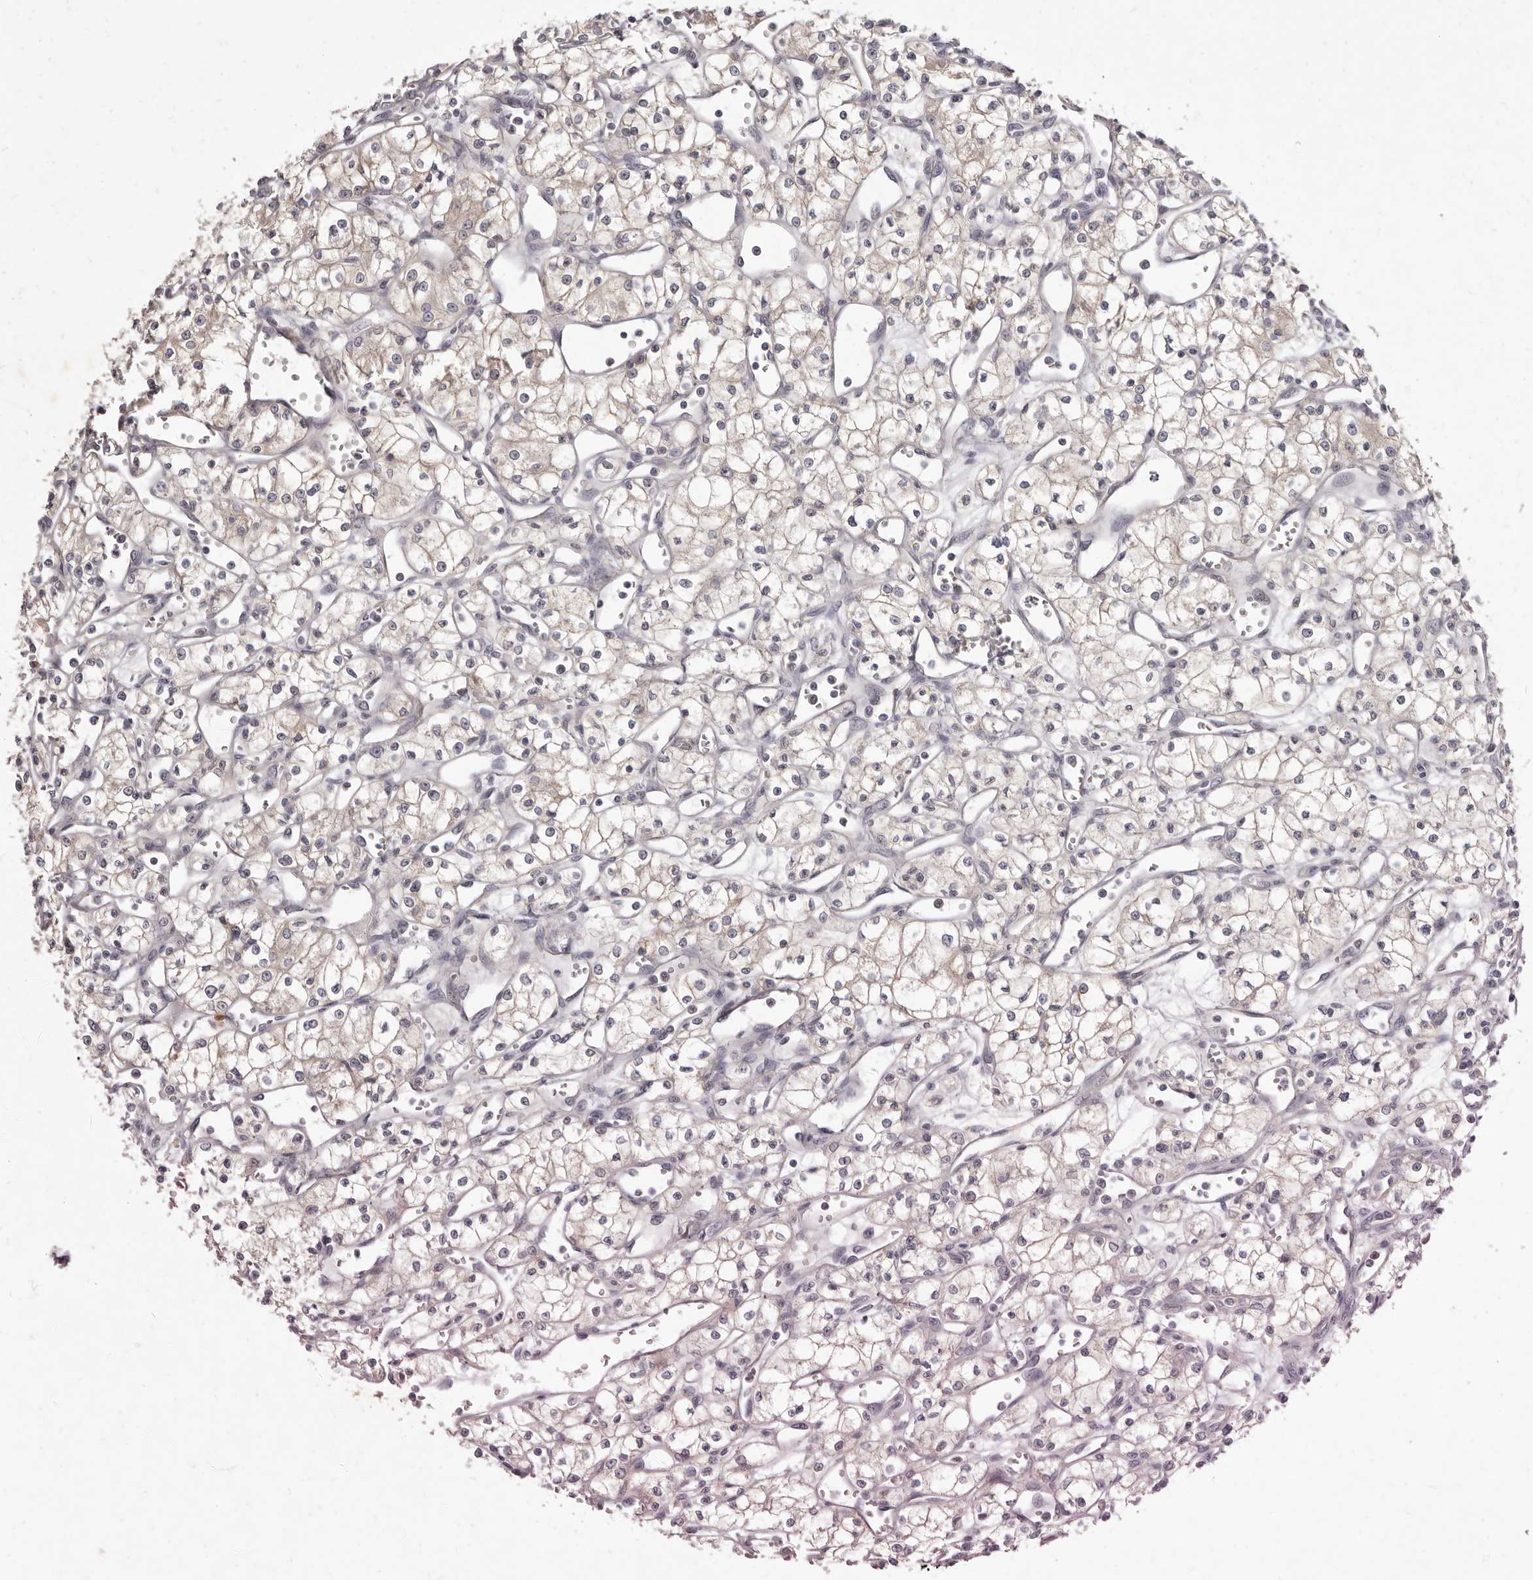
{"staining": {"intensity": "negative", "quantity": "none", "location": "none"}, "tissue": "renal cancer", "cell_type": "Tumor cells", "image_type": "cancer", "snomed": [{"axis": "morphology", "description": "Adenocarcinoma, NOS"}, {"axis": "topography", "description": "Kidney"}], "caption": "Histopathology image shows no significant protein staining in tumor cells of adenocarcinoma (renal). (Immunohistochemistry (ihc), brightfield microscopy, high magnification).", "gene": "GARNL3", "patient": {"sex": "male", "age": 59}}